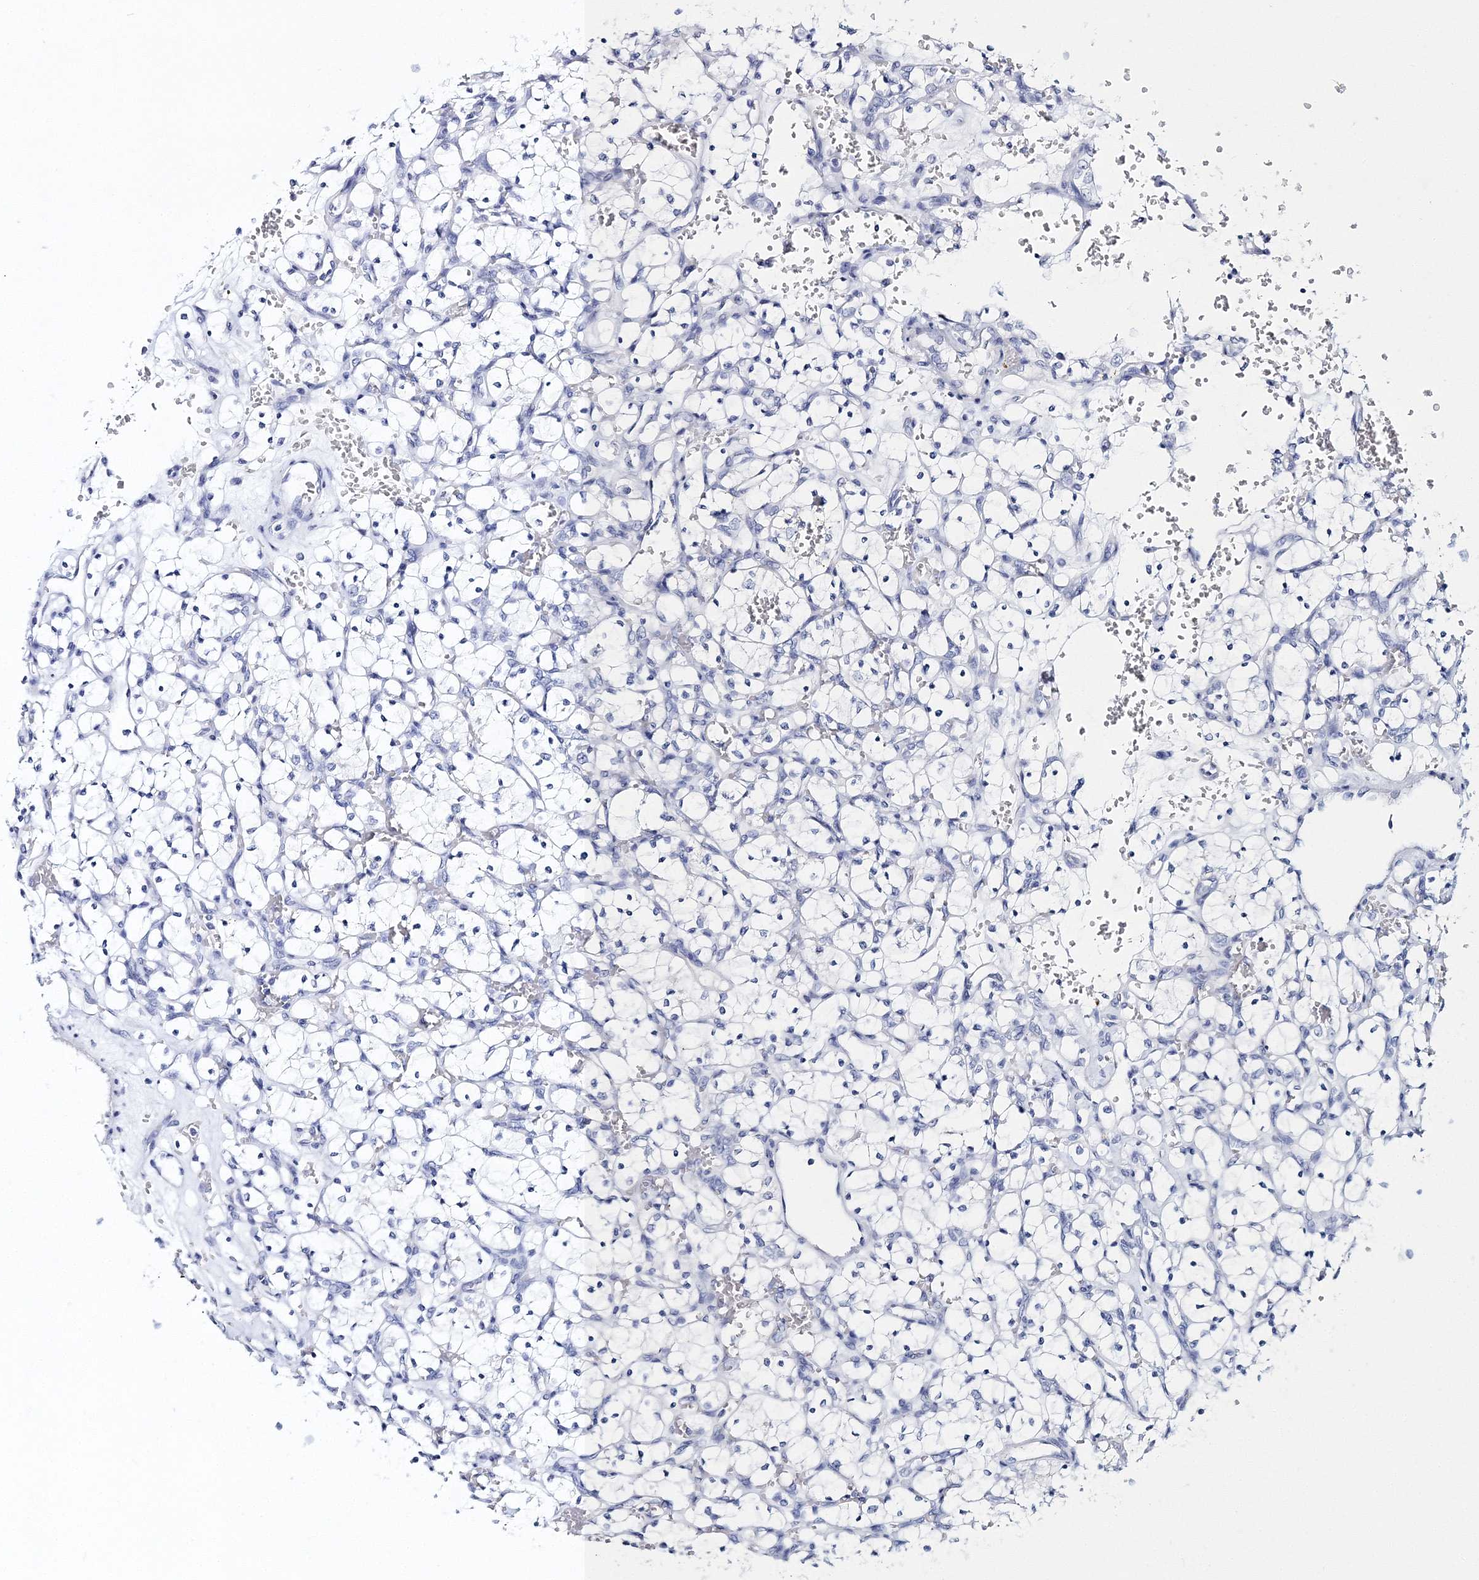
{"staining": {"intensity": "negative", "quantity": "none", "location": "none"}, "tissue": "renal cancer", "cell_type": "Tumor cells", "image_type": "cancer", "snomed": [{"axis": "morphology", "description": "Adenocarcinoma, NOS"}, {"axis": "topography", "description": "Kidney"}], "caption": "There is no significant positivity in tumor cells of adenocarcinoma (renal).", "gene": "MYOZ2", "patient": {"sex": "female", "age": 69}}